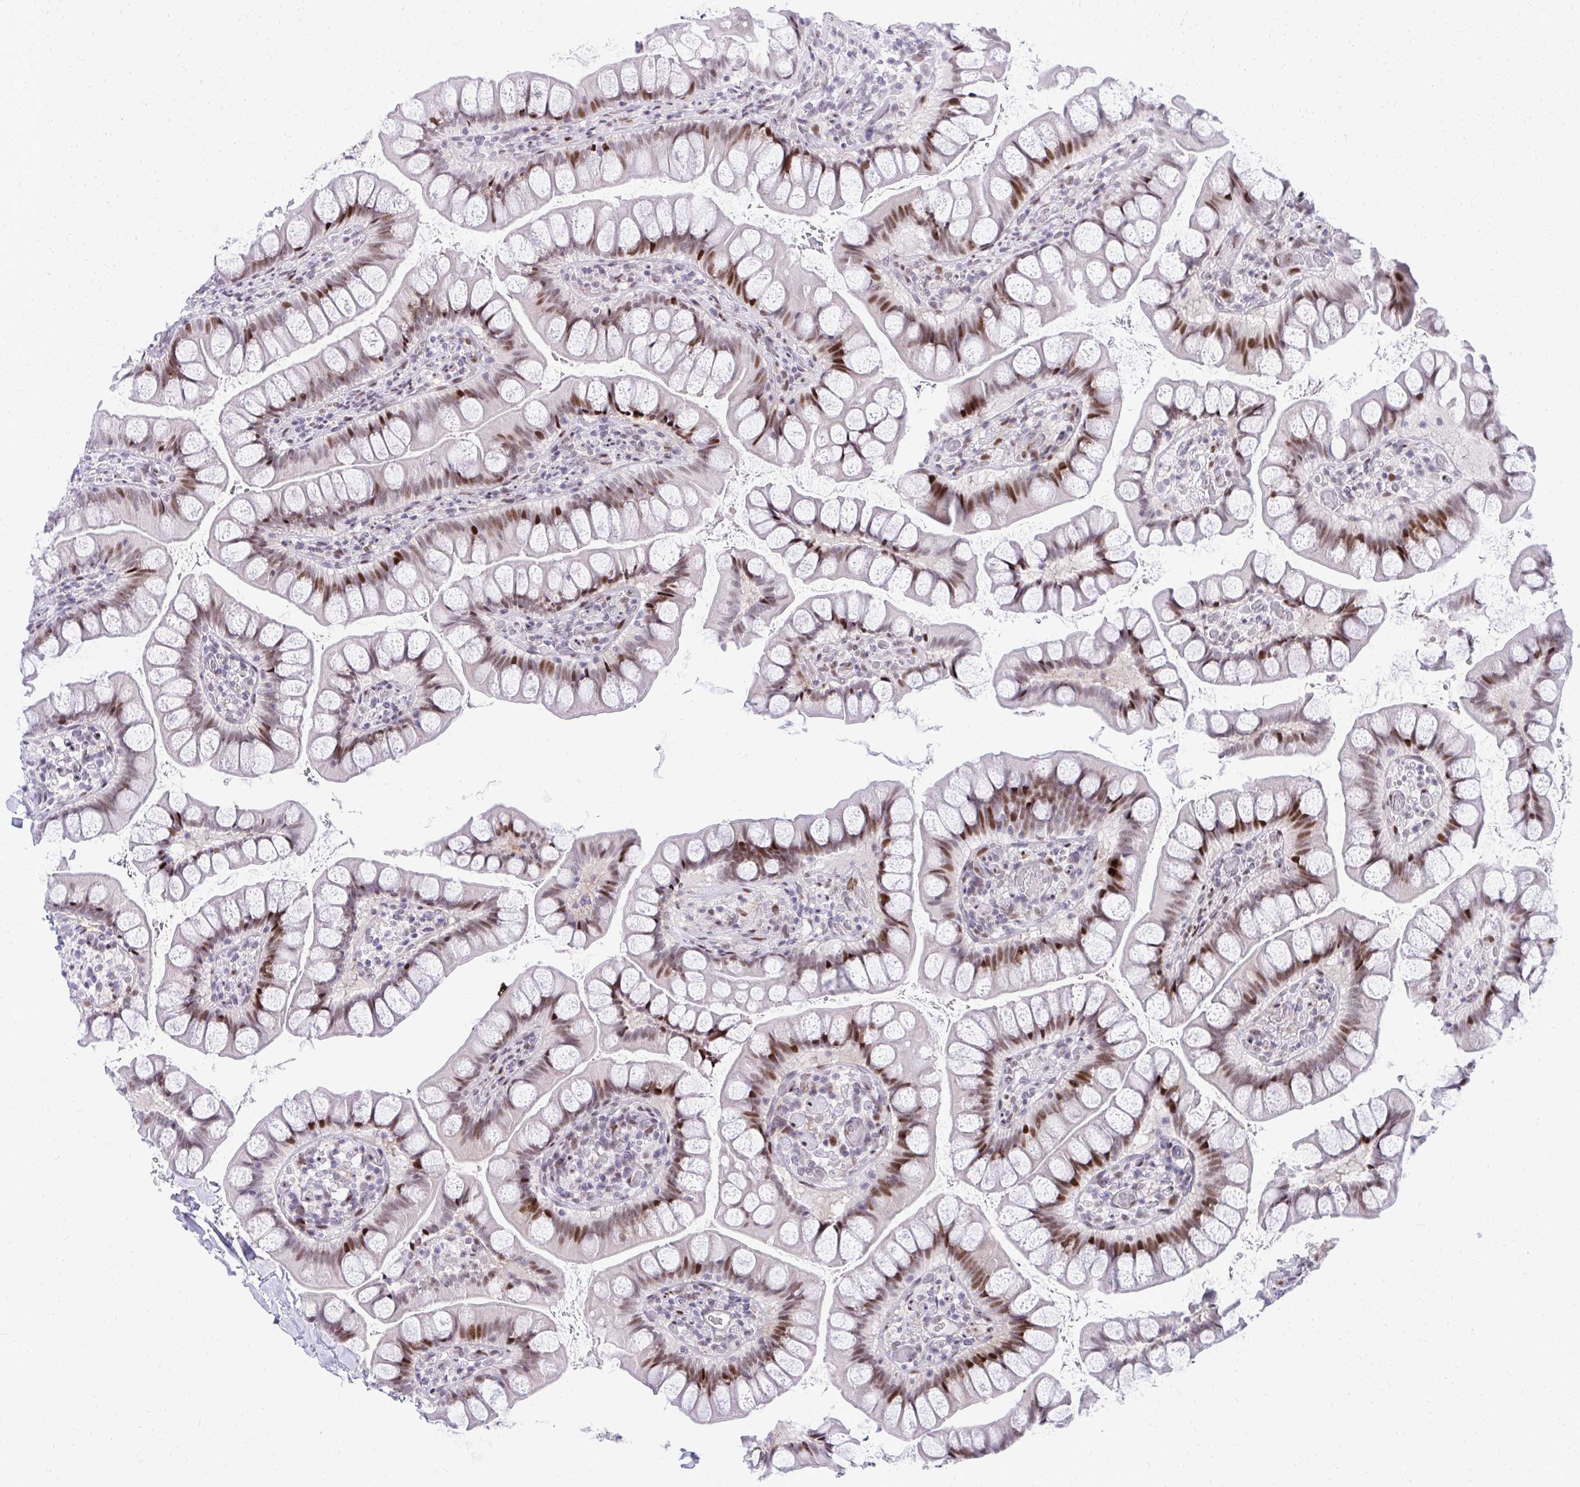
{"staining": {"intensity": "moderate", "quantity": ">75%", "location": "nuclear"}, "tissue": "small intestine", "cell_type": "Glandular cells", "image_type": "normal", "snomed": [{"axis": "morphology", "description": "Normal tissue, NOS"}, {"axis": "topography", "description": "Small intestine"}], "caption": "Glandular cells show medium levels of moderate nuclear expression in about >75% of cells in normal human small intestine. (Brightfield microscopy of DAB IHC at high magnification).", "gene": "GLDN", "patient": {"sex": "male", "age": 70}}